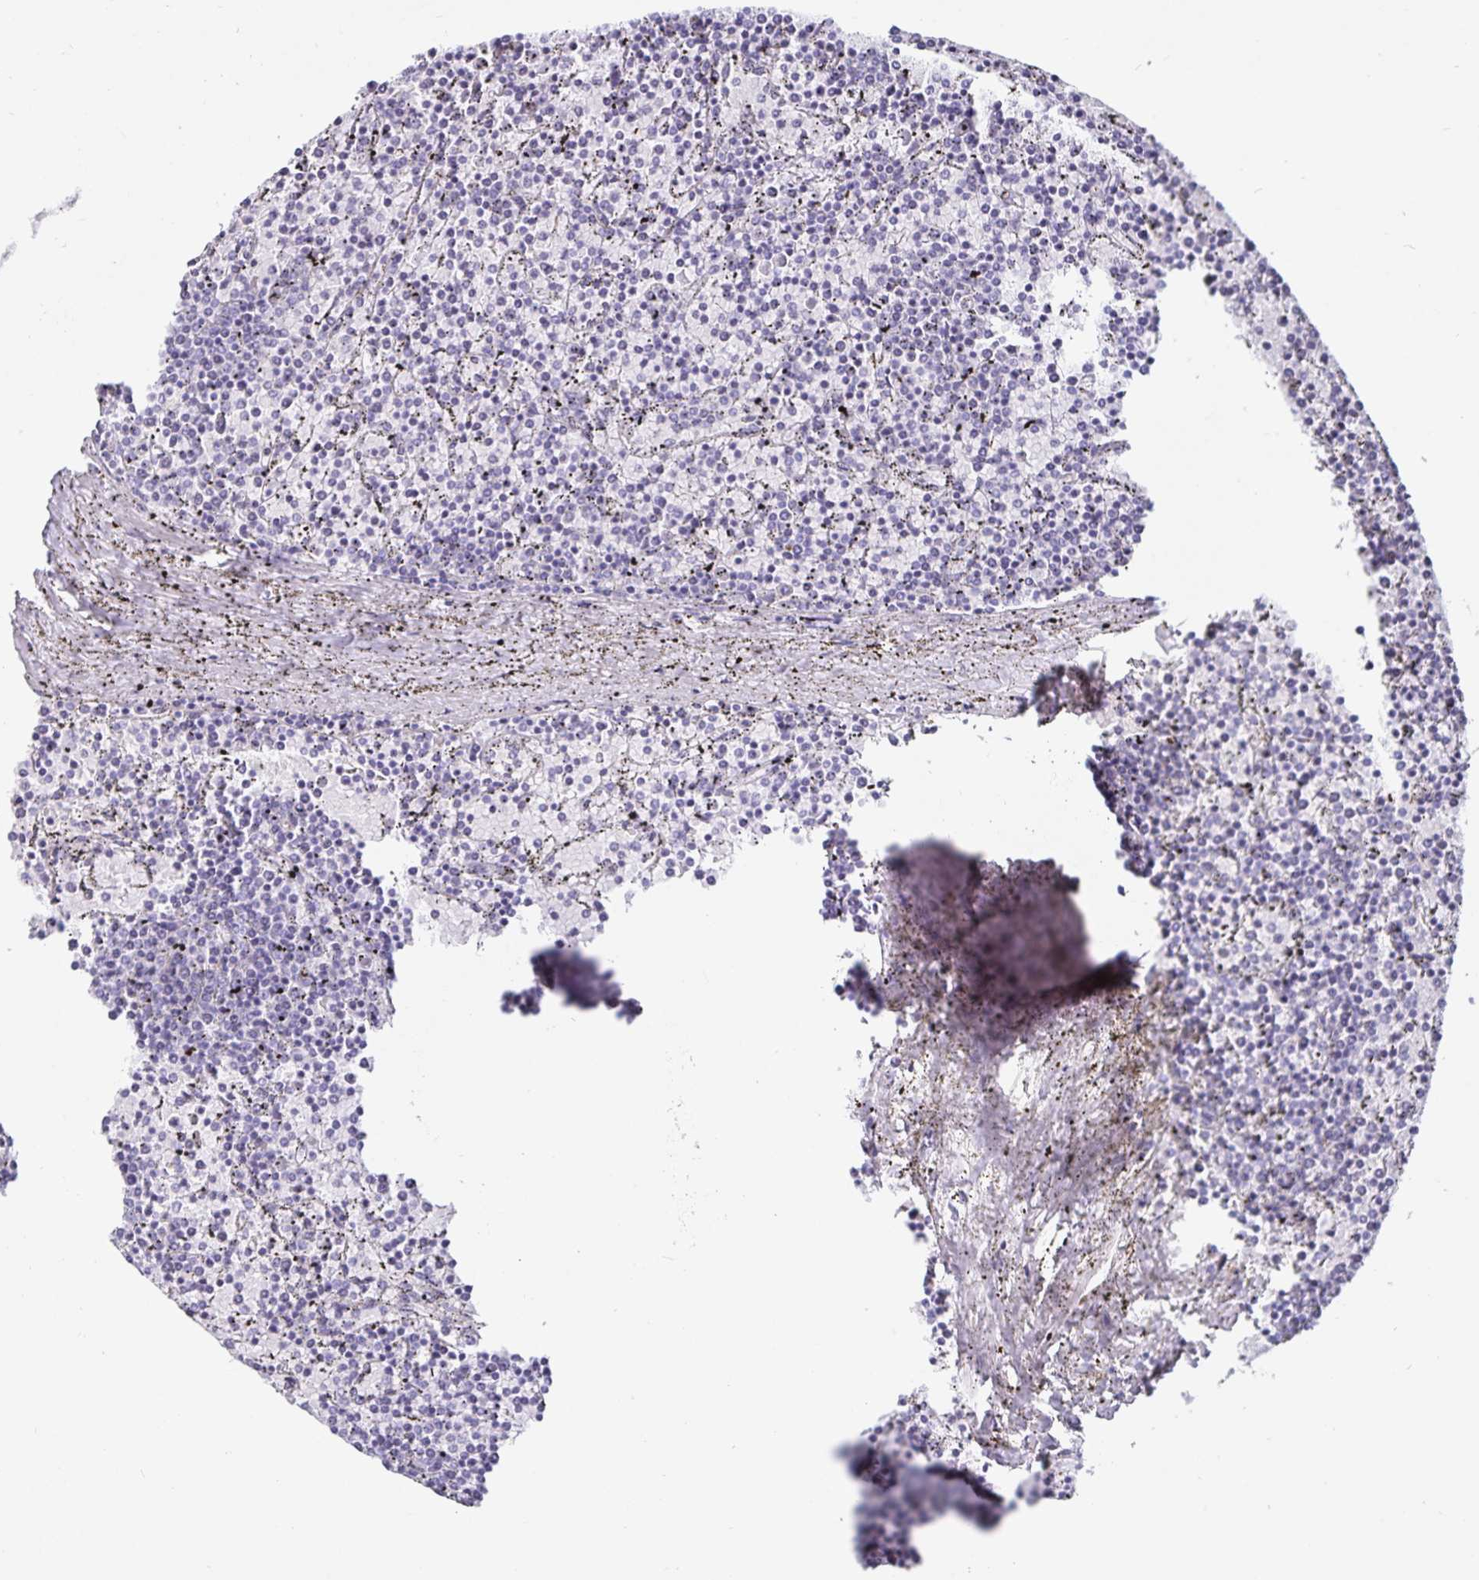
{"staining": {"intensity": "negative", "quantity": "none", "location": "none"}, "tissue": "lymphoma", "cell_type": "Tumor cells", "image_type": "cancer", "snomed": [{"axis": "morphology", "description": "Malignant lymphoma, non-Hodgkin's type, Low grade"}, {"axis": "topography", "description": "Spleen"}], "caption": "Immunohistochemistry (IHC) of lymphoma reveals no positivity in tumor cells.", "gene": "DEFA6", "patient": {"sex": "female", "age": 77}}